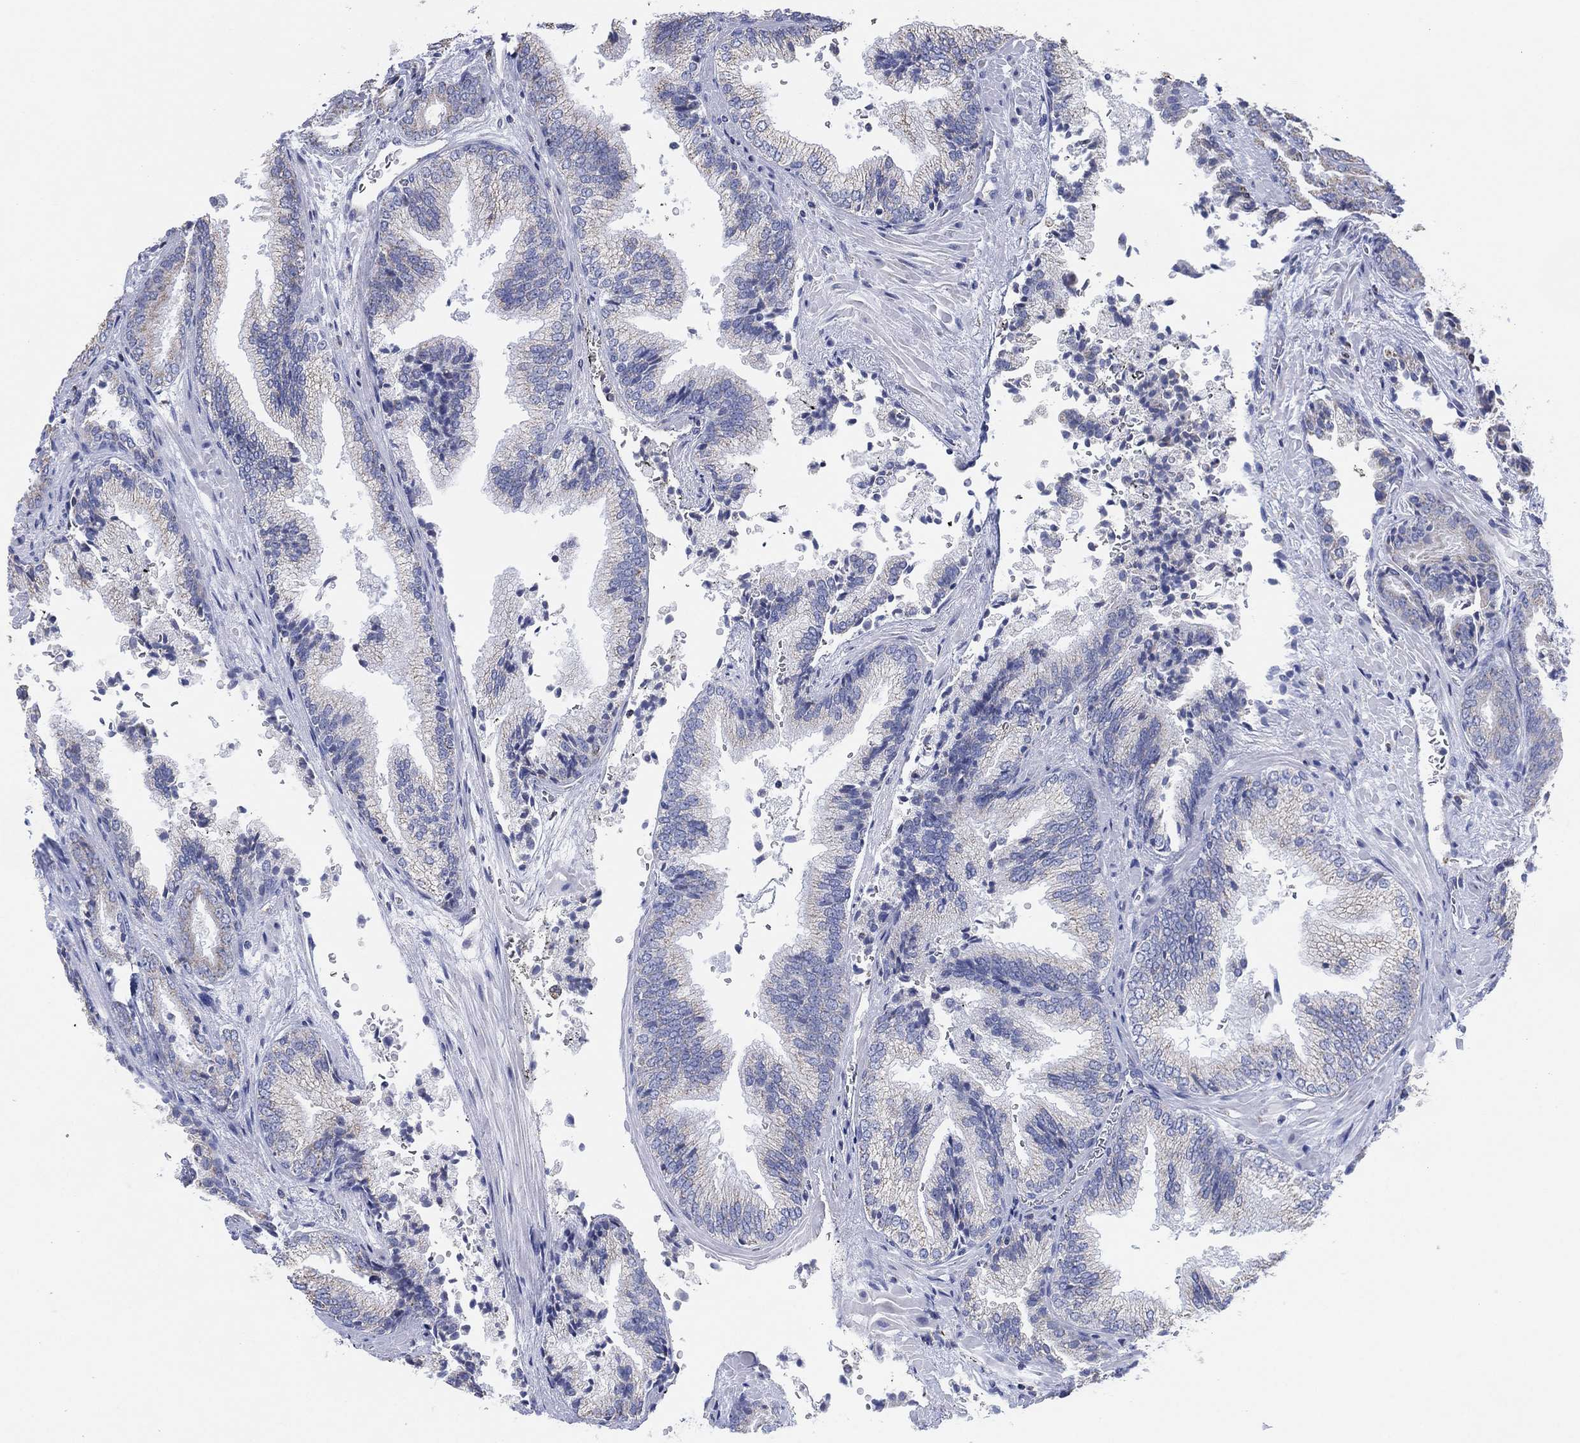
{"staining": {"intensity": "negative", "quantity": "none", "location": "none"}, "tissue": "prostate cancer", "cell_type": "Tumor cells", "image_type": "cancer", "snomed": [{"axis": "morphology", "description": "Adenocarcinoma, Low grade"}, {"axis": "topography", "description": "Prostate"}], "caption": "This is a micrograph of immunohistochemistry (IHC) staining of prostate low-grade adenocarcinoma, which shows no staining in tumor cells.", "gene": "CFTR", "patient": {"sex": "male", "age": 68}}